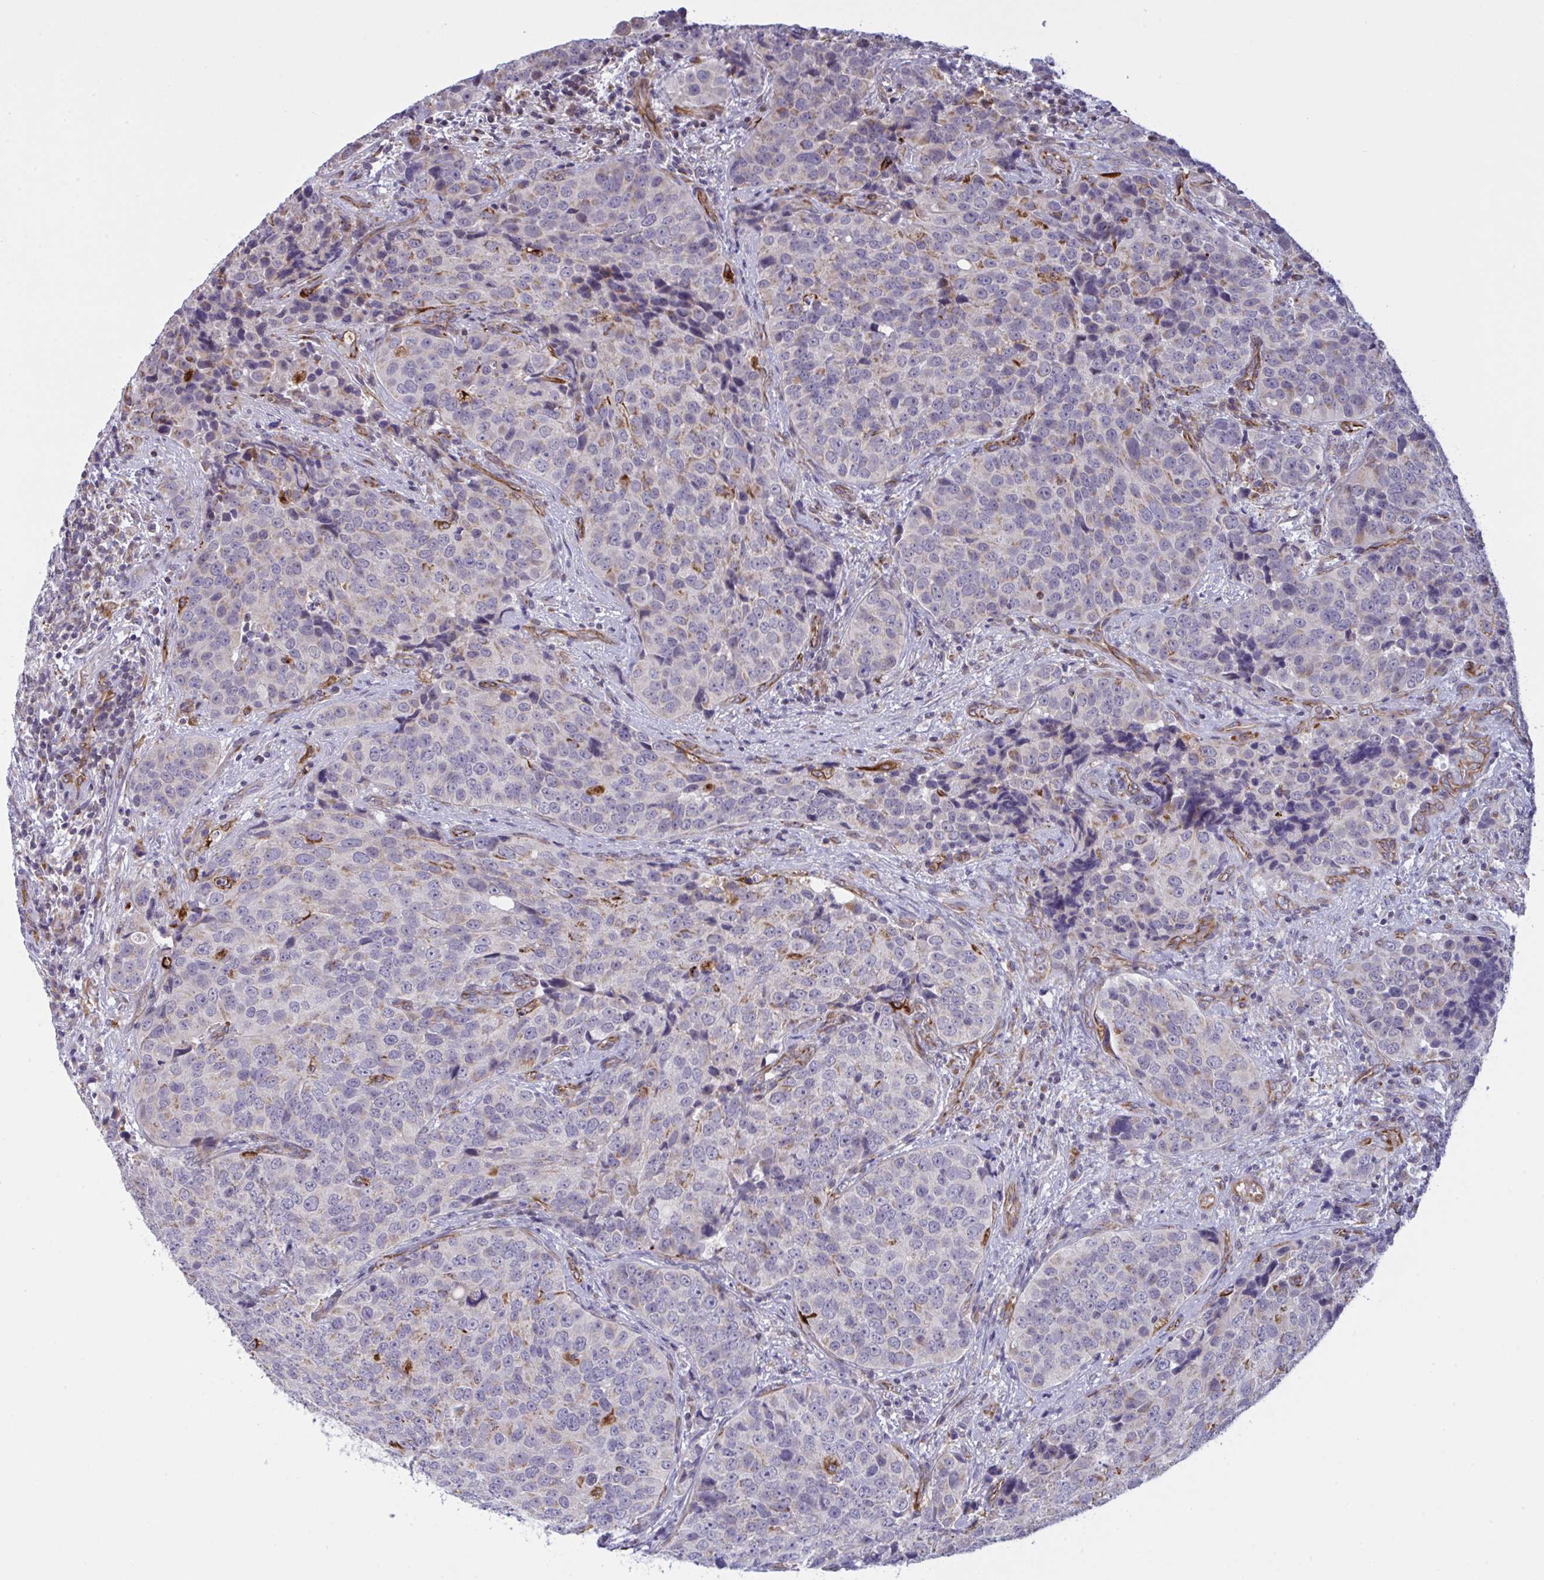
{"staining": {"intensity": "negative", "quantity": "none", "location": "none"}, "tissue": "urothelial cancer", "cell_type": "Tumor cells", "image_type": "cancer", "snomed": [{"axis": "morphology", "description": "Urothelial carcinoma, NOS"}, {"axis": "topography", "description": "Urinary bladder"}], "caption": "Immunohistochemistry (IHC) image of neoplastic tissue: human urothelial cancer stained with DAB shows no significant protein expression in tumor cells.", "gene": "DCBLD1", "patient": {"sex": "male", "age": 52}}